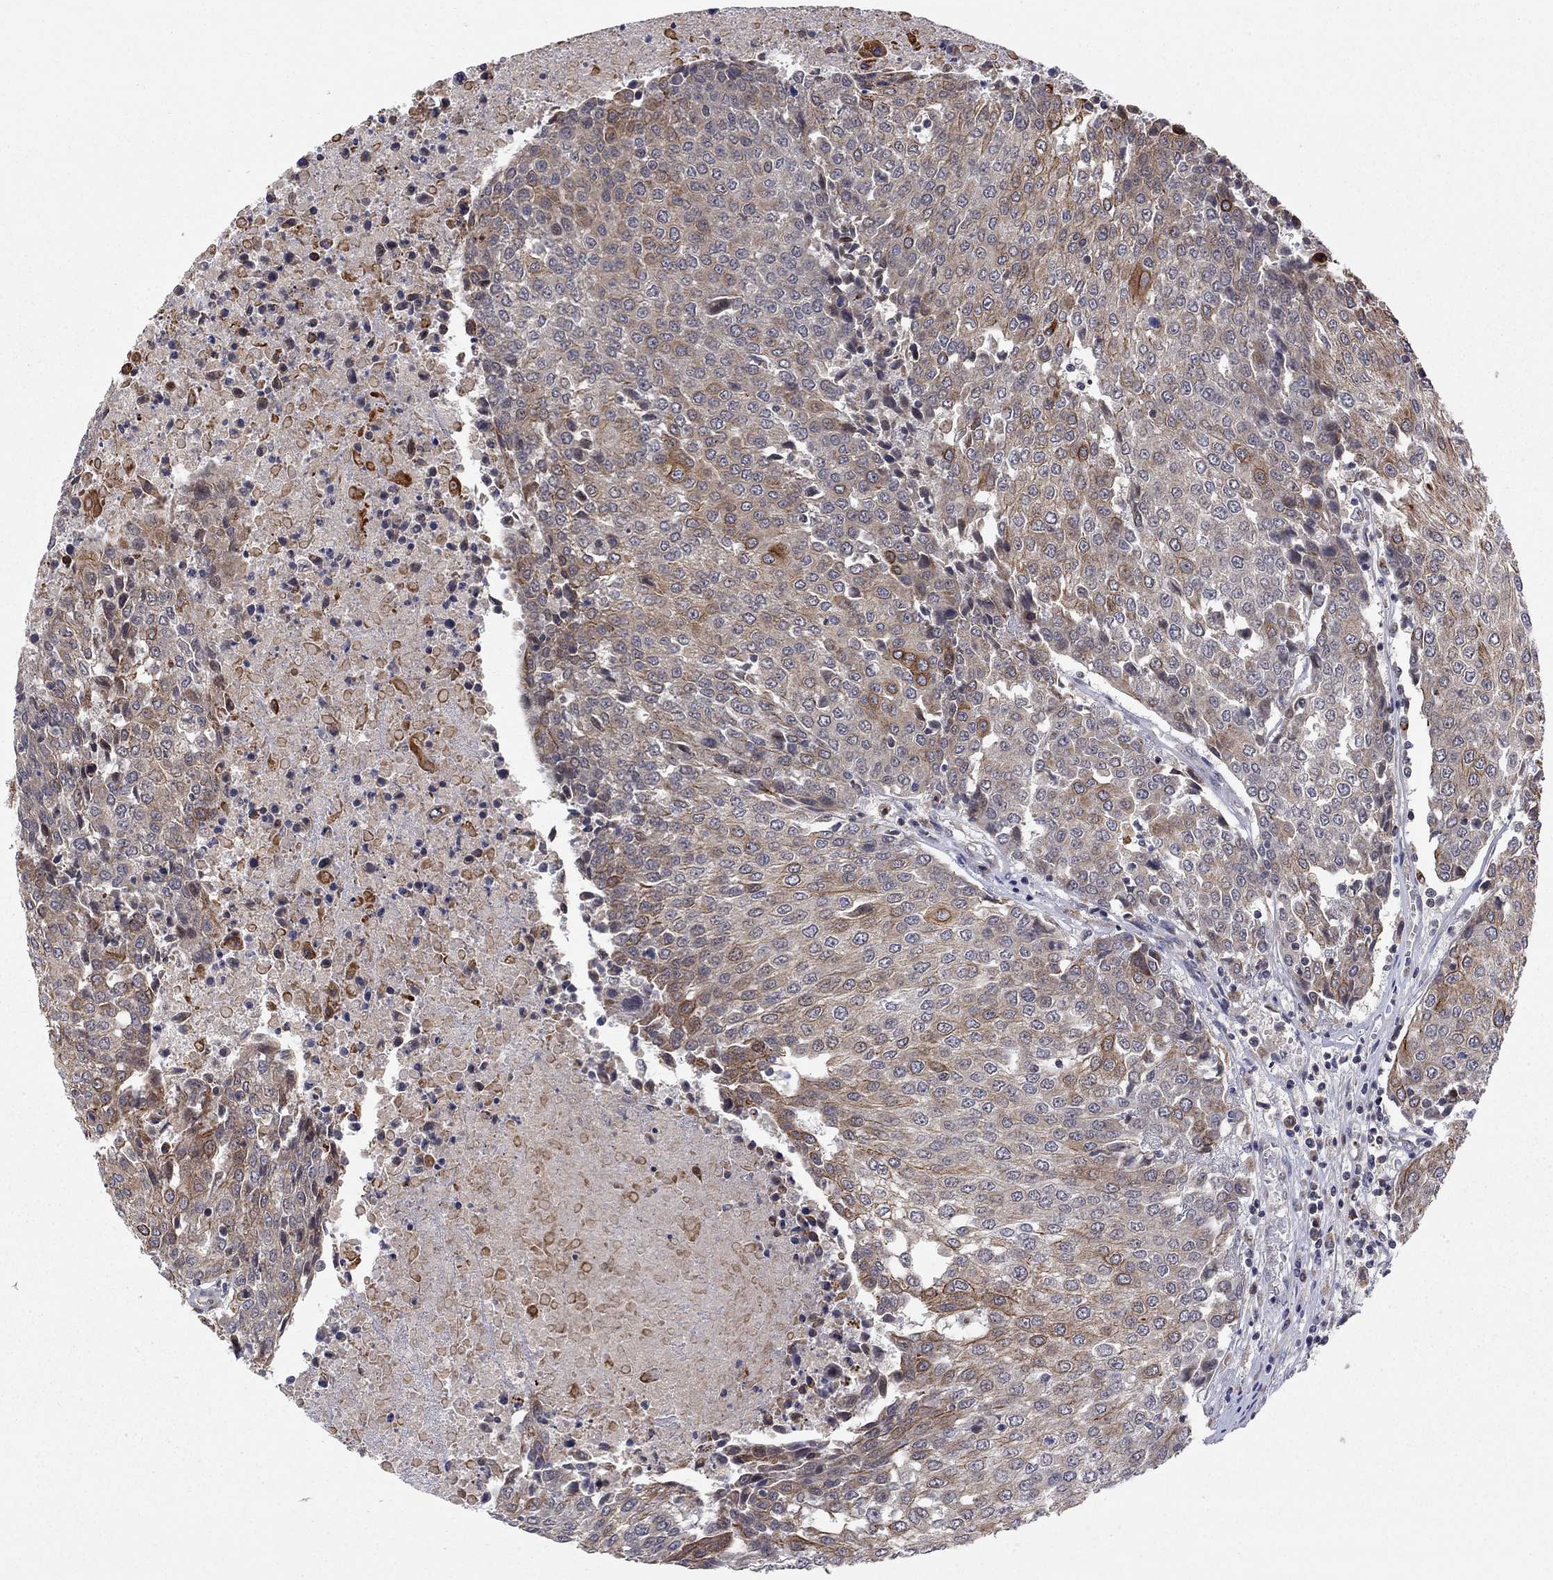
{"staining": {"intensity": "moderate", "quantity": "<25%", "location": "cytoplasmic/membranous"}, "tissue": "urothelial cancer", "cell_type": "Tumor cells", "image_type": "cancer", "snomed": [{"axis": "morphology", "description": "Urothelial carcinoma, High grade"}, {"axis": "topography", "description": "Urinary bladder"}], "caption": "High-grade urothelial carcinoma tissue displays moderate cytoplasmic/membranous positivity in about <25% of tumor cells, visualized by immunohistochemistry.", "gene": "IDS", "patient": {"sex": "female", "age": 85}}